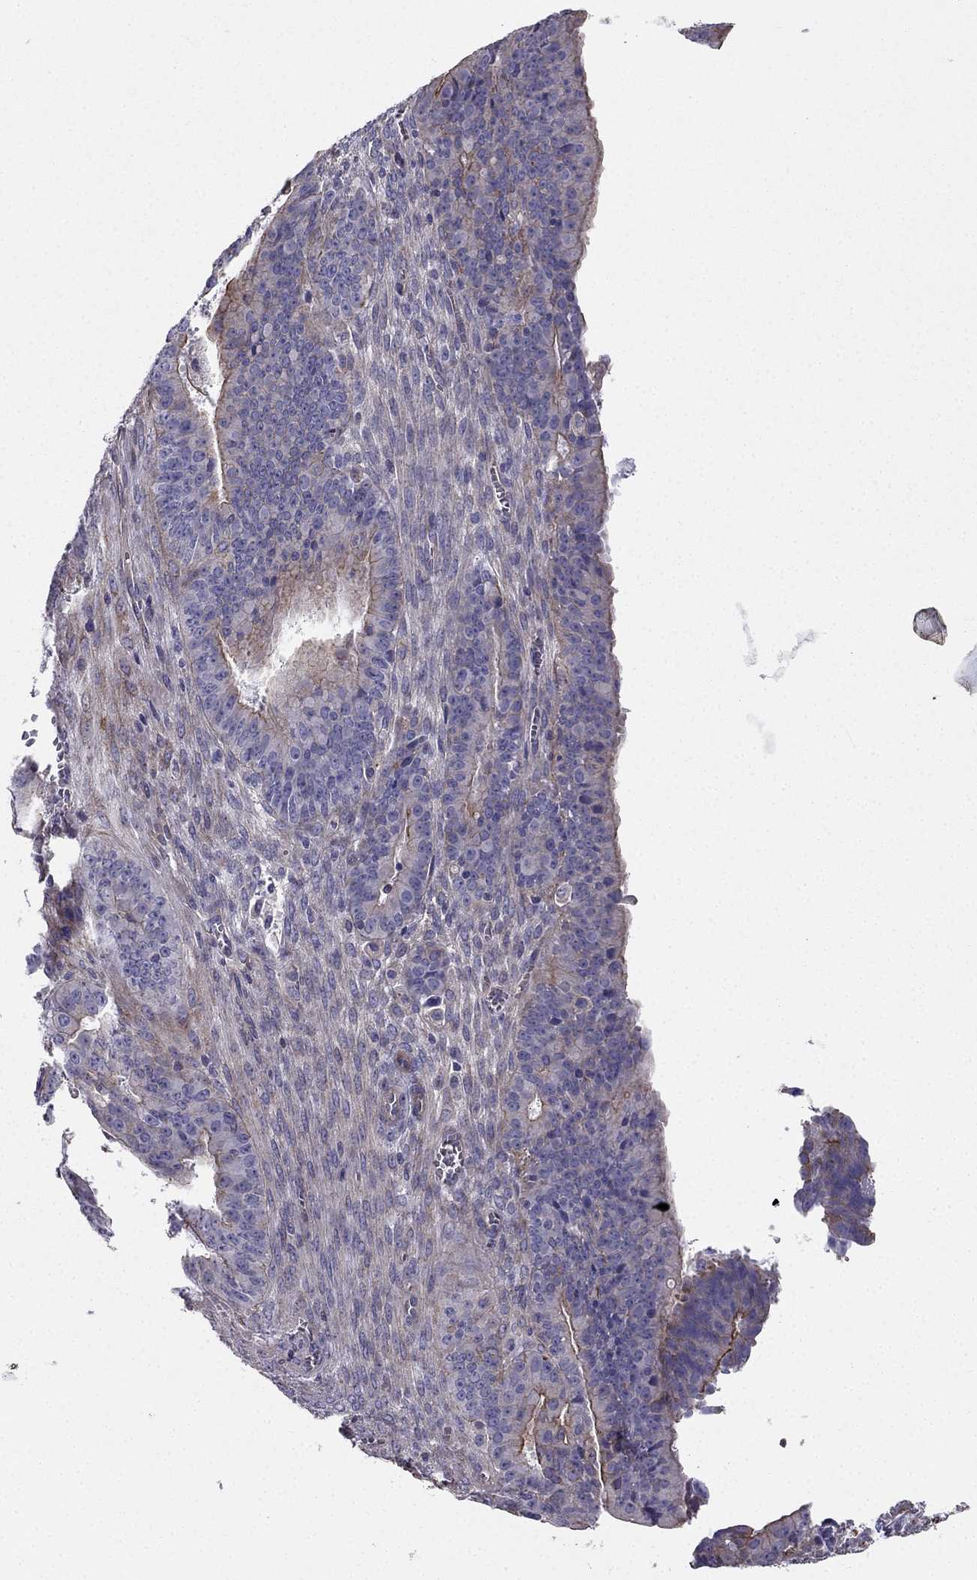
{"staining": {"intensity": "moderate", "quantity": "25%-75%", "location": "cytoplasmic/membranous"}, "tissue": "ovarian cancer", "cell_type": "Tumor cells", "image_type": "cancer", "snomed": [{"axis": "morphology", "description": "Carcinoma, endometroid"}, {"axis": "topography", "description": "Ovary"}], "caption": "The immunohistochemical stain highlights moderate cytoplasmic/membranous positivity in tumor cells of ovarian endometroid carcinoma tissue. The staining is performed using DAB brown chromogen to label protein expression. The nuclei are counter-stained blue using hematoxylin.", "gene": "ENOX1", "patient": {"sex": "female", "age": 42}}